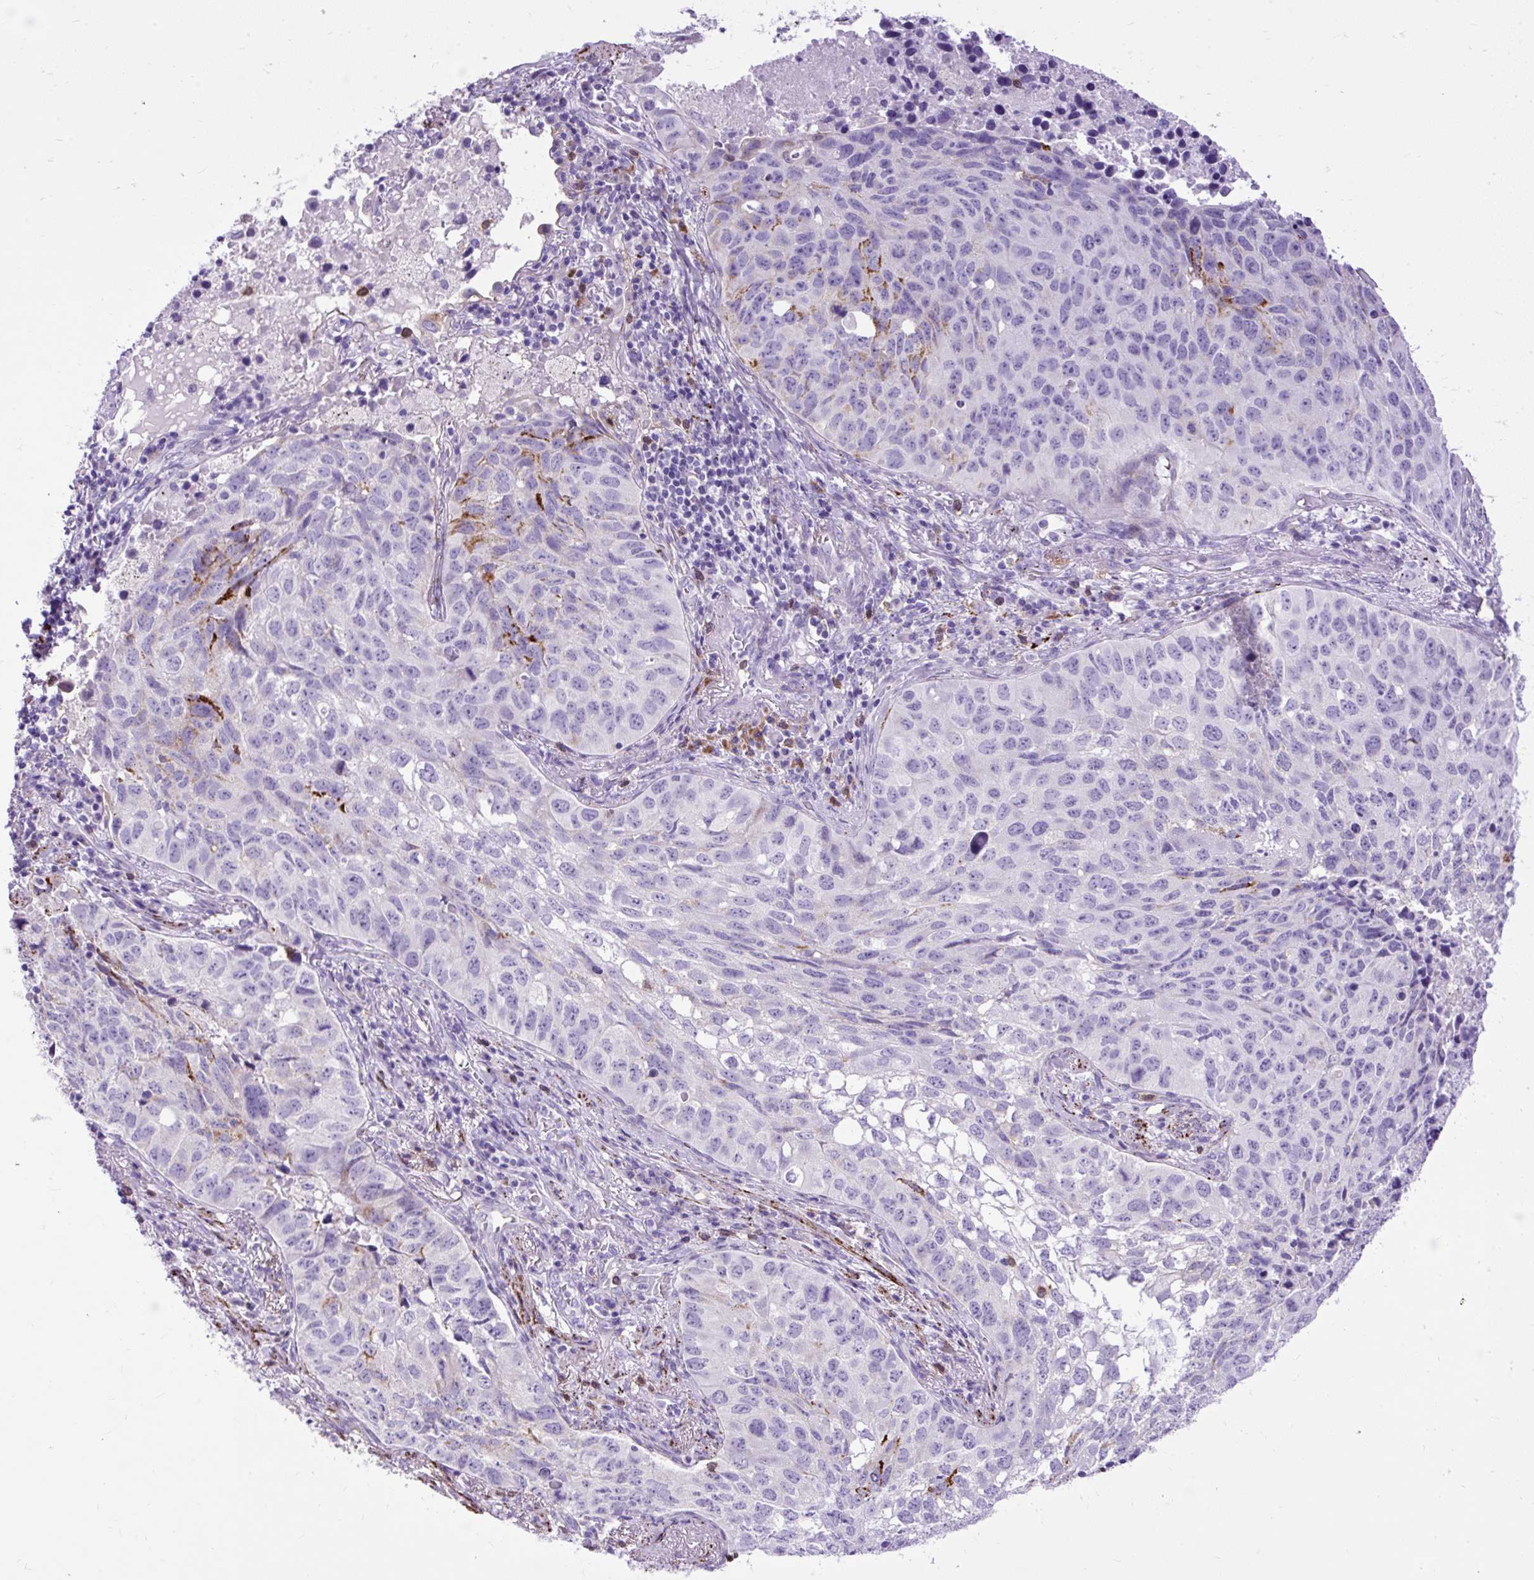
{"staining": {"intensity": "negative", "quantity": "none", "location": "none"}, "tissue": "lung cancer", "cell_type": "Tumor cells", "image_type": "cancer", "snomed": [{"axis": "morphology", "description": "Squamous cell carcinoma, NOS"}, {"axis": "topography", "description": "Lung"}], "caption": "Tumor cells are negative for brown protein staining in lung cancer.", "gene": "ZNF256", "patient": {"sex": "male", "age": 60}}